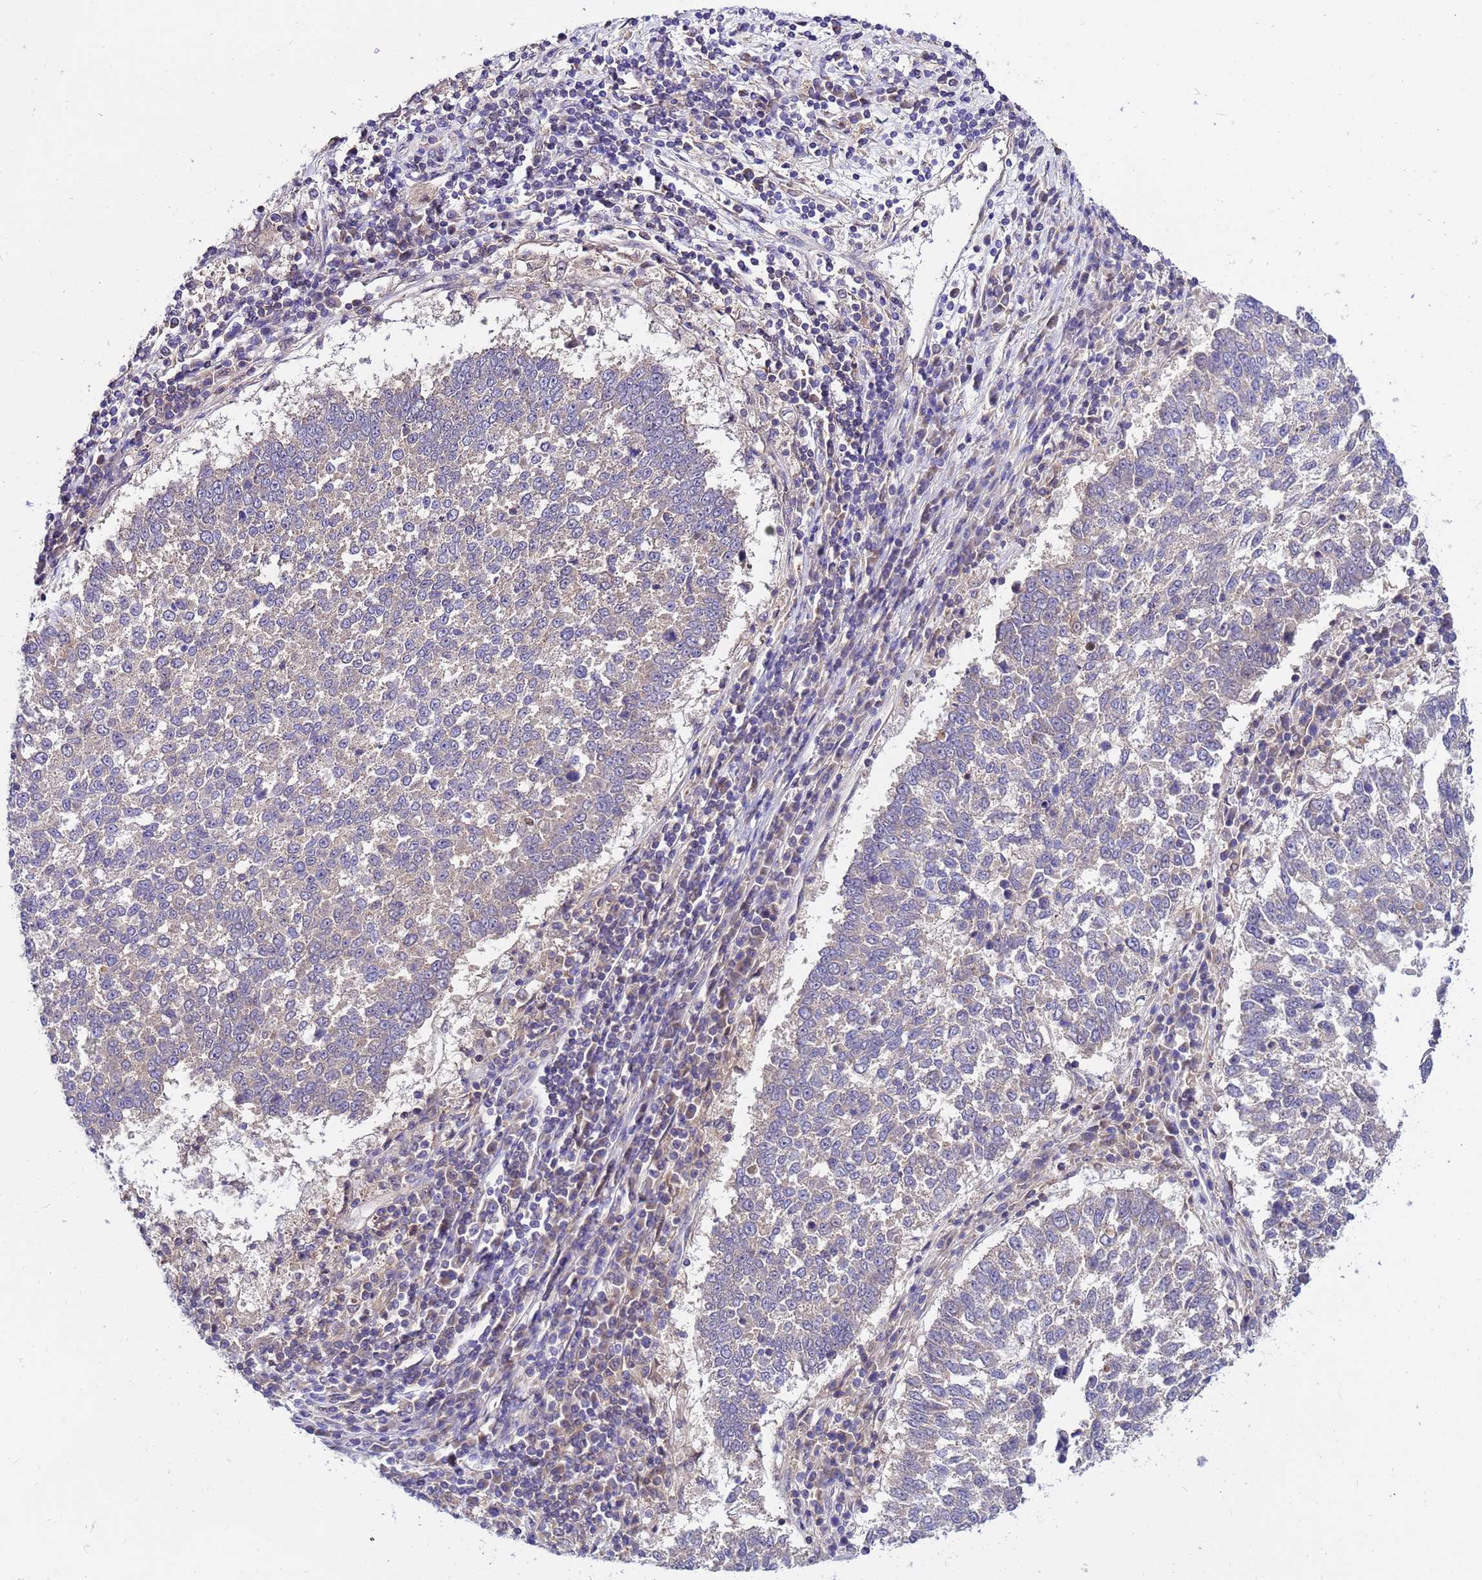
{"staining": {"intensity": "weak", "quantity": "25%-75%", "location": "cytoplasmic/membranous"}, "tissue": "lung cancer", "cell_type": "Tumor cells", "image_type": "cancer", "snomed": [{"axis": "morphology", "description": "Squamous cell carcinoma, NOS"}, {"axis": "topography", "description": "Lung"}], "caption": "Immunohistochemical staining of human lung squamous cell carcinoma reveals weak cytoplasmic/membranous protein expression in approximately 25%-75% of tumor cells.", "gene": "GET3", "patient": {"sex": "male", "age": 73}}